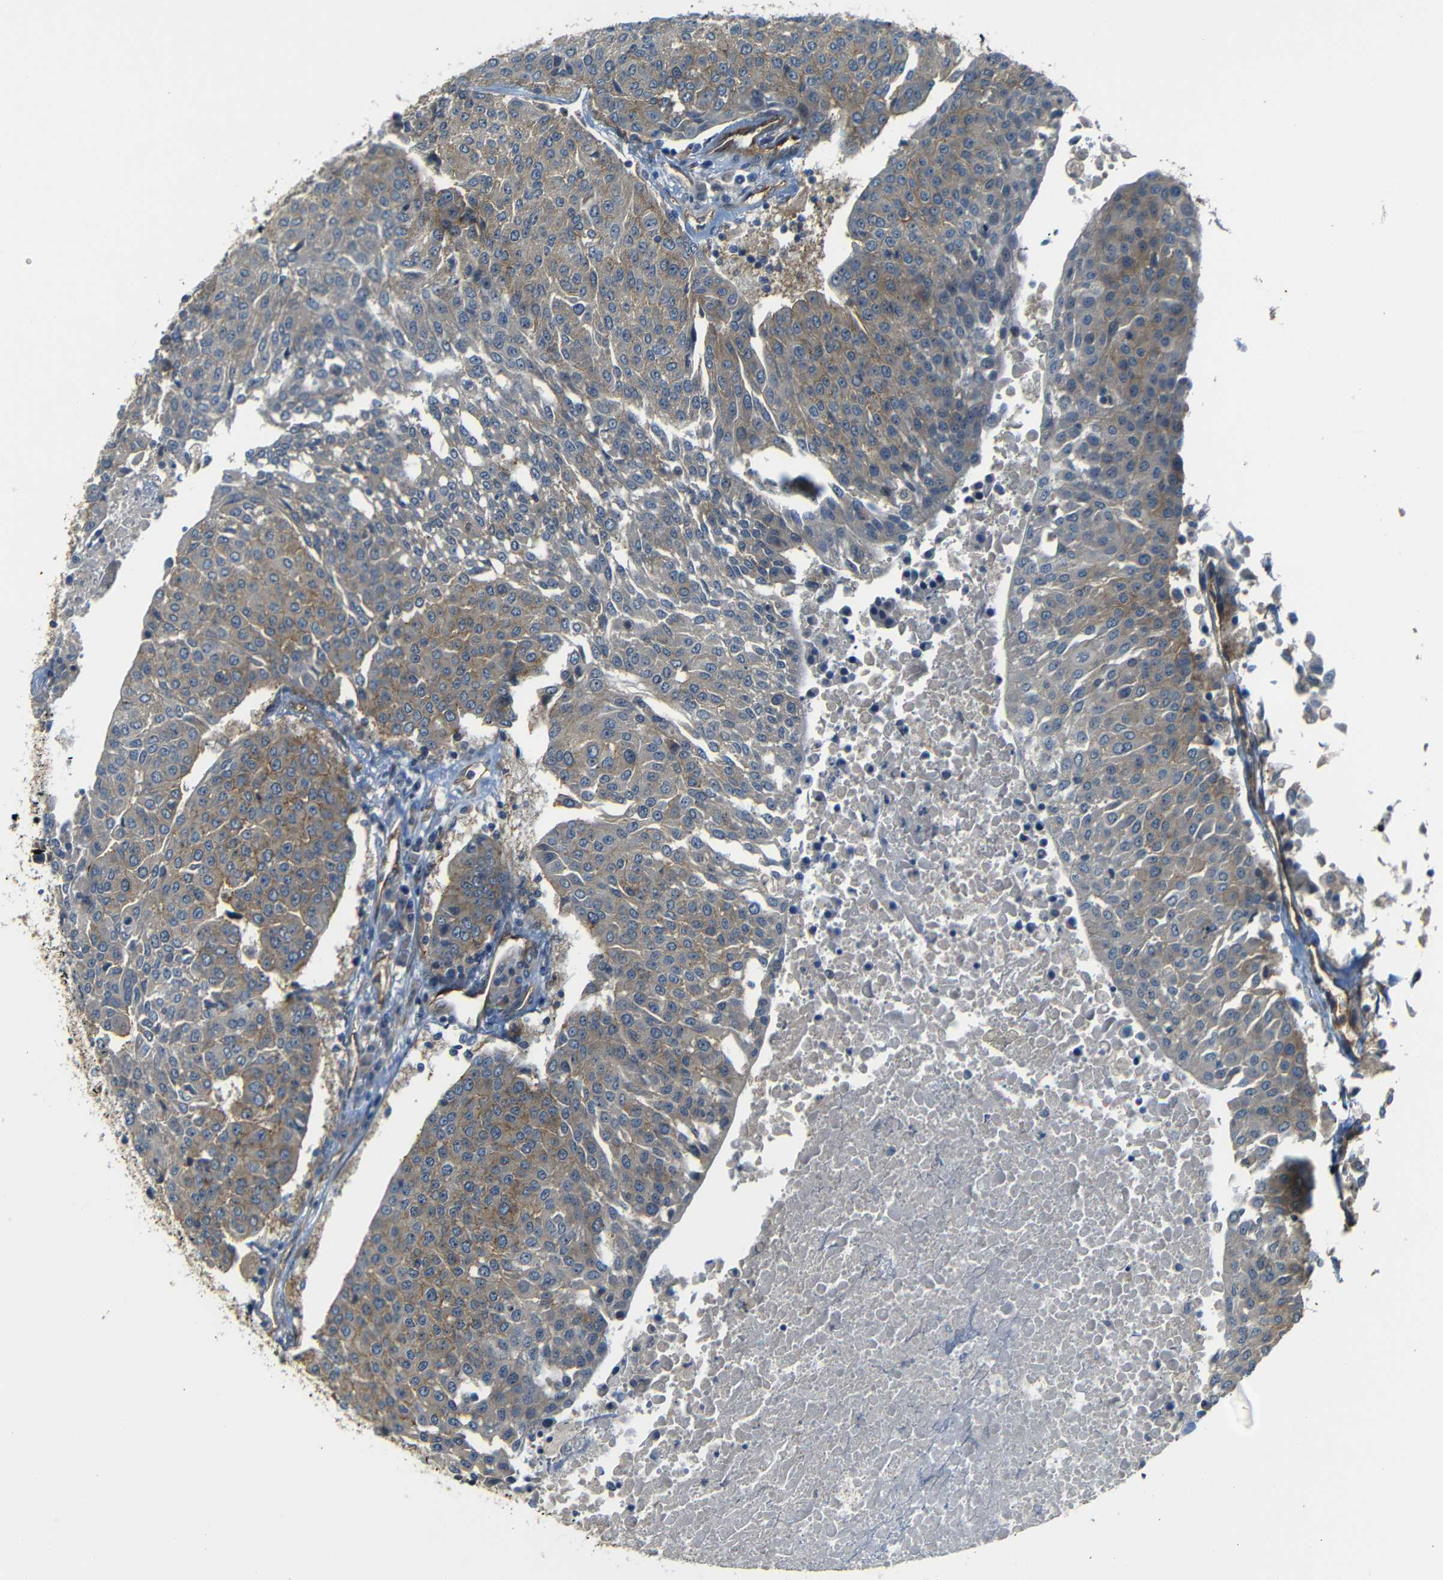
{"staining": {"intensity": "moderate", "quantity": "25%-75%", "location": "cytoplasmic/membranous"}, "tissue": "urothelial cancer", "cell_type": "Tumor cells", "image_type": "cancer", "snomed": [{"axis": "morphology", "description": "Urothelial carcinoma, High grade"}, {"axis": "topography", "description": "Urinary bladder"}], "caption": "There is medium levels of moderate cytoplasmic/membranous positivity in tumor cells of high-grade urothelial carcinoma, as demonstrated by immunohistochemical staining (brown color).", "gene": "RELL1", "patient": {"sex": "female", "age": 85}}